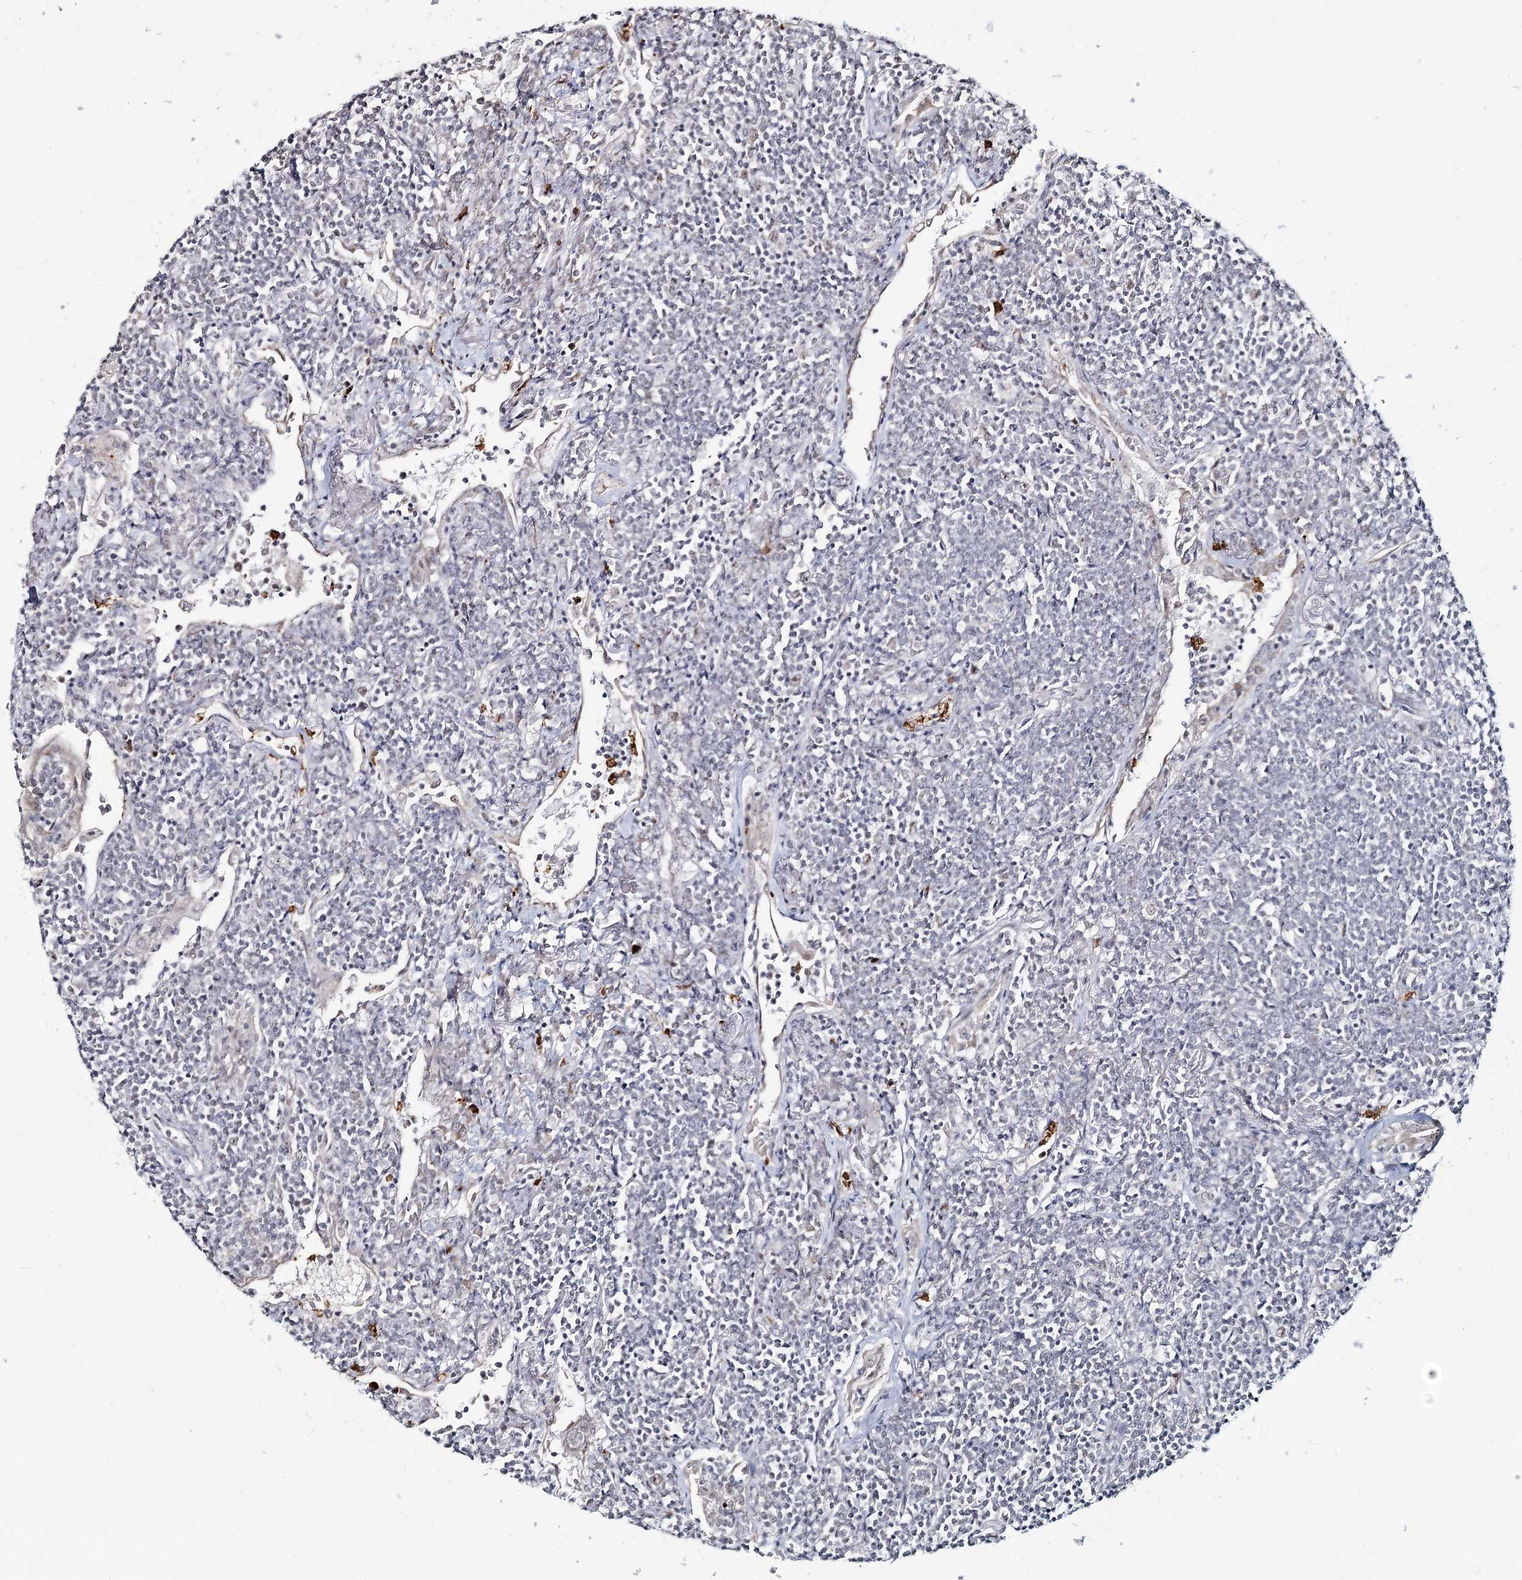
{"staining": {"intensity": "negative", "quantity": "none", "location": "none"}, "tissue": "lymphoma", "cell_type": "Tumor cells", "image_type": "cancer", "snomed": [{"axis": "morphology", "description": "Malignant lymphoma, non-Hodgkin's type, Low grade"}, {"axis": "topography", "description": "Lung"}], "caption": "Tumor cells are negative for brown protein staining in low-grade malignant lymphoma, non-Hodgkin's type.", "gene": "ATAD1", "patient": {"sex": "female", "age": 71}}